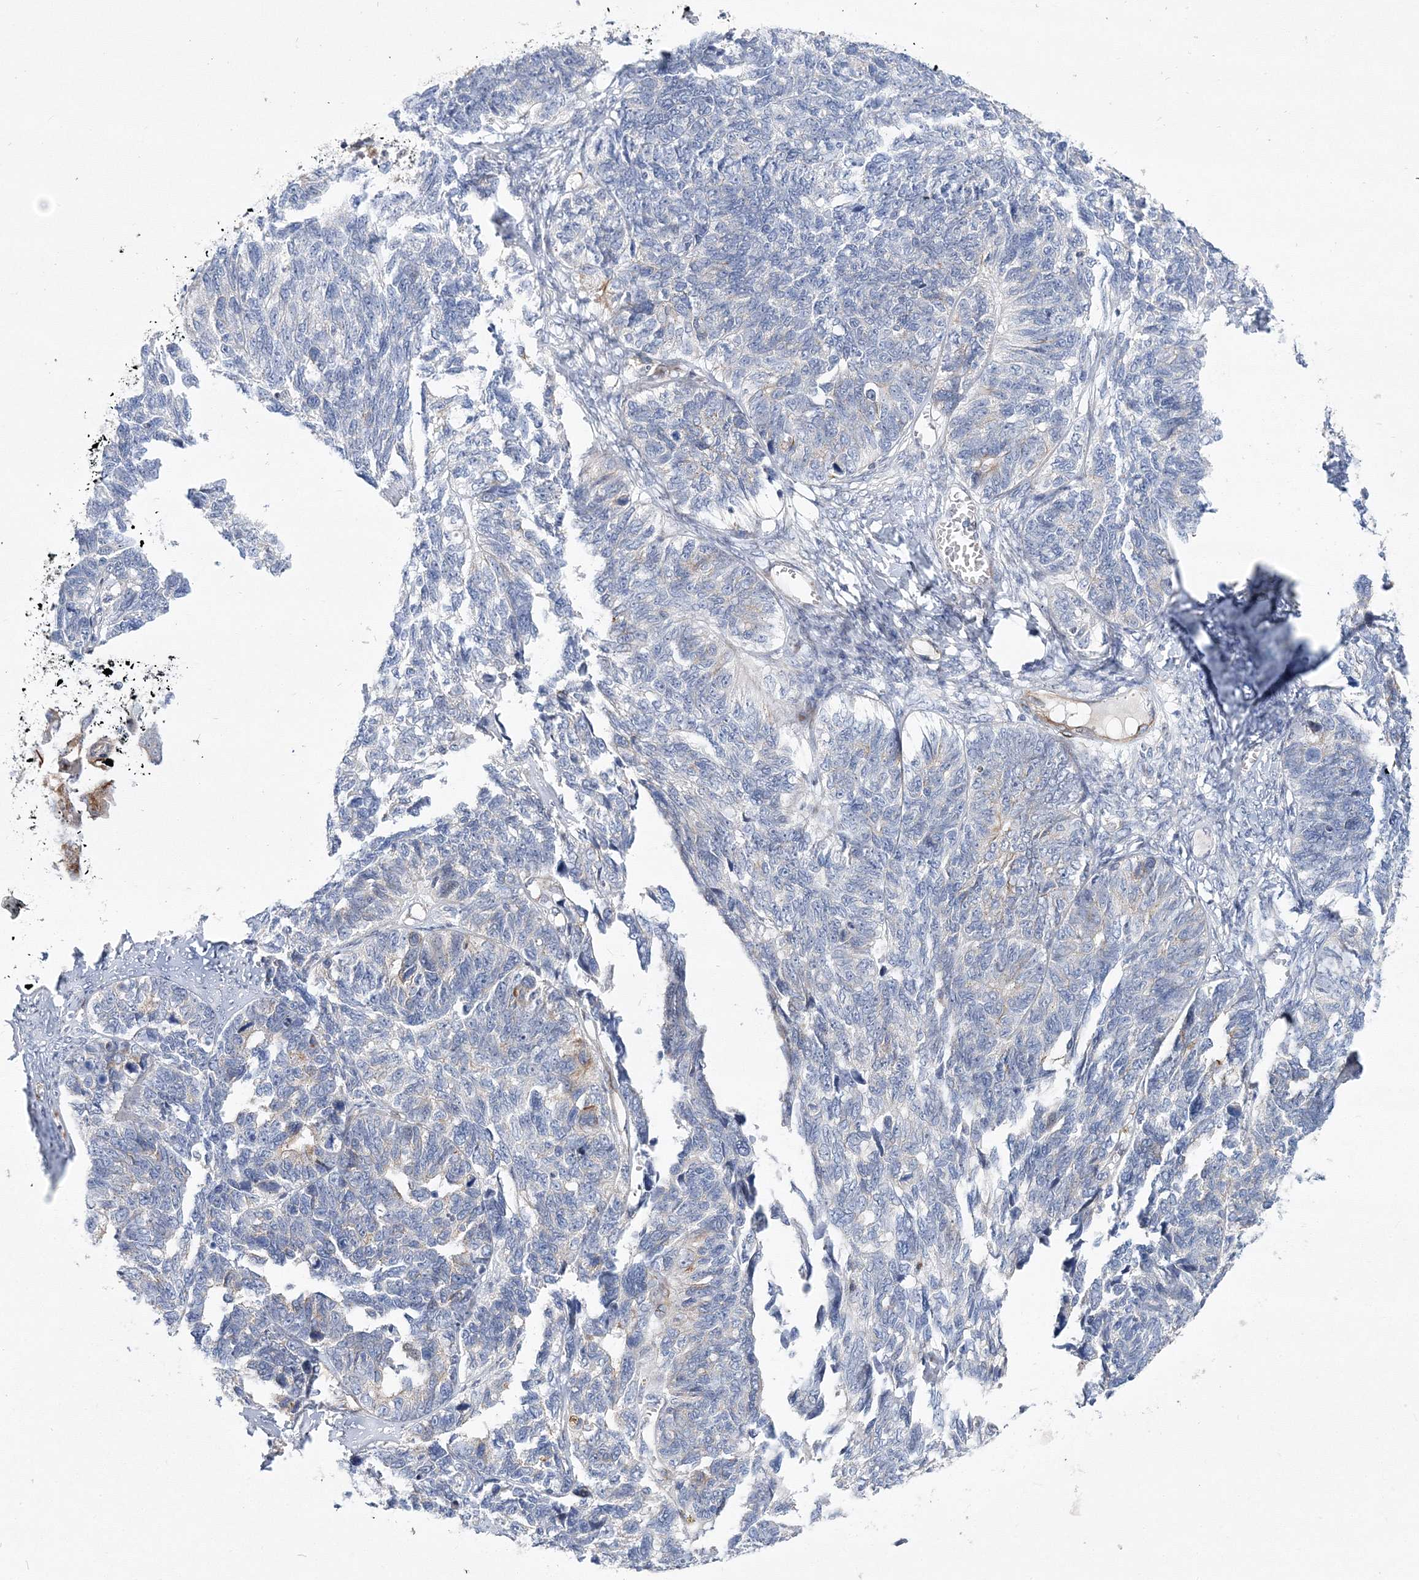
{"staining": {"intensity": "moderate", "quantity": "<25%", "location": "cytoplasmic/membranous"}, "tissue": "ovarian cancer", "cell_type": "Tumor cells", "image_type": "cancer", "snomed": [{"axis": "morphology", "description": "Cystadenocarcinoma, serous, NOS"}, {"axis": "topography", "description": "Ovary"}], "caption": "Immunohistochemistry photomicrograph of neoplastic tissue: ovarian cancer (serous cystadenocarcinoma) stained using immunohistochemistry (IHC) demonstrates low levels of moderate protein expression localized specifically in the cytoplasmic/membranous of tumor cells, appearing as a cytoplasmic/membranous brown color.", "gene": "ARHGAP32", "patient": {"sex": "female", "age": 79}}